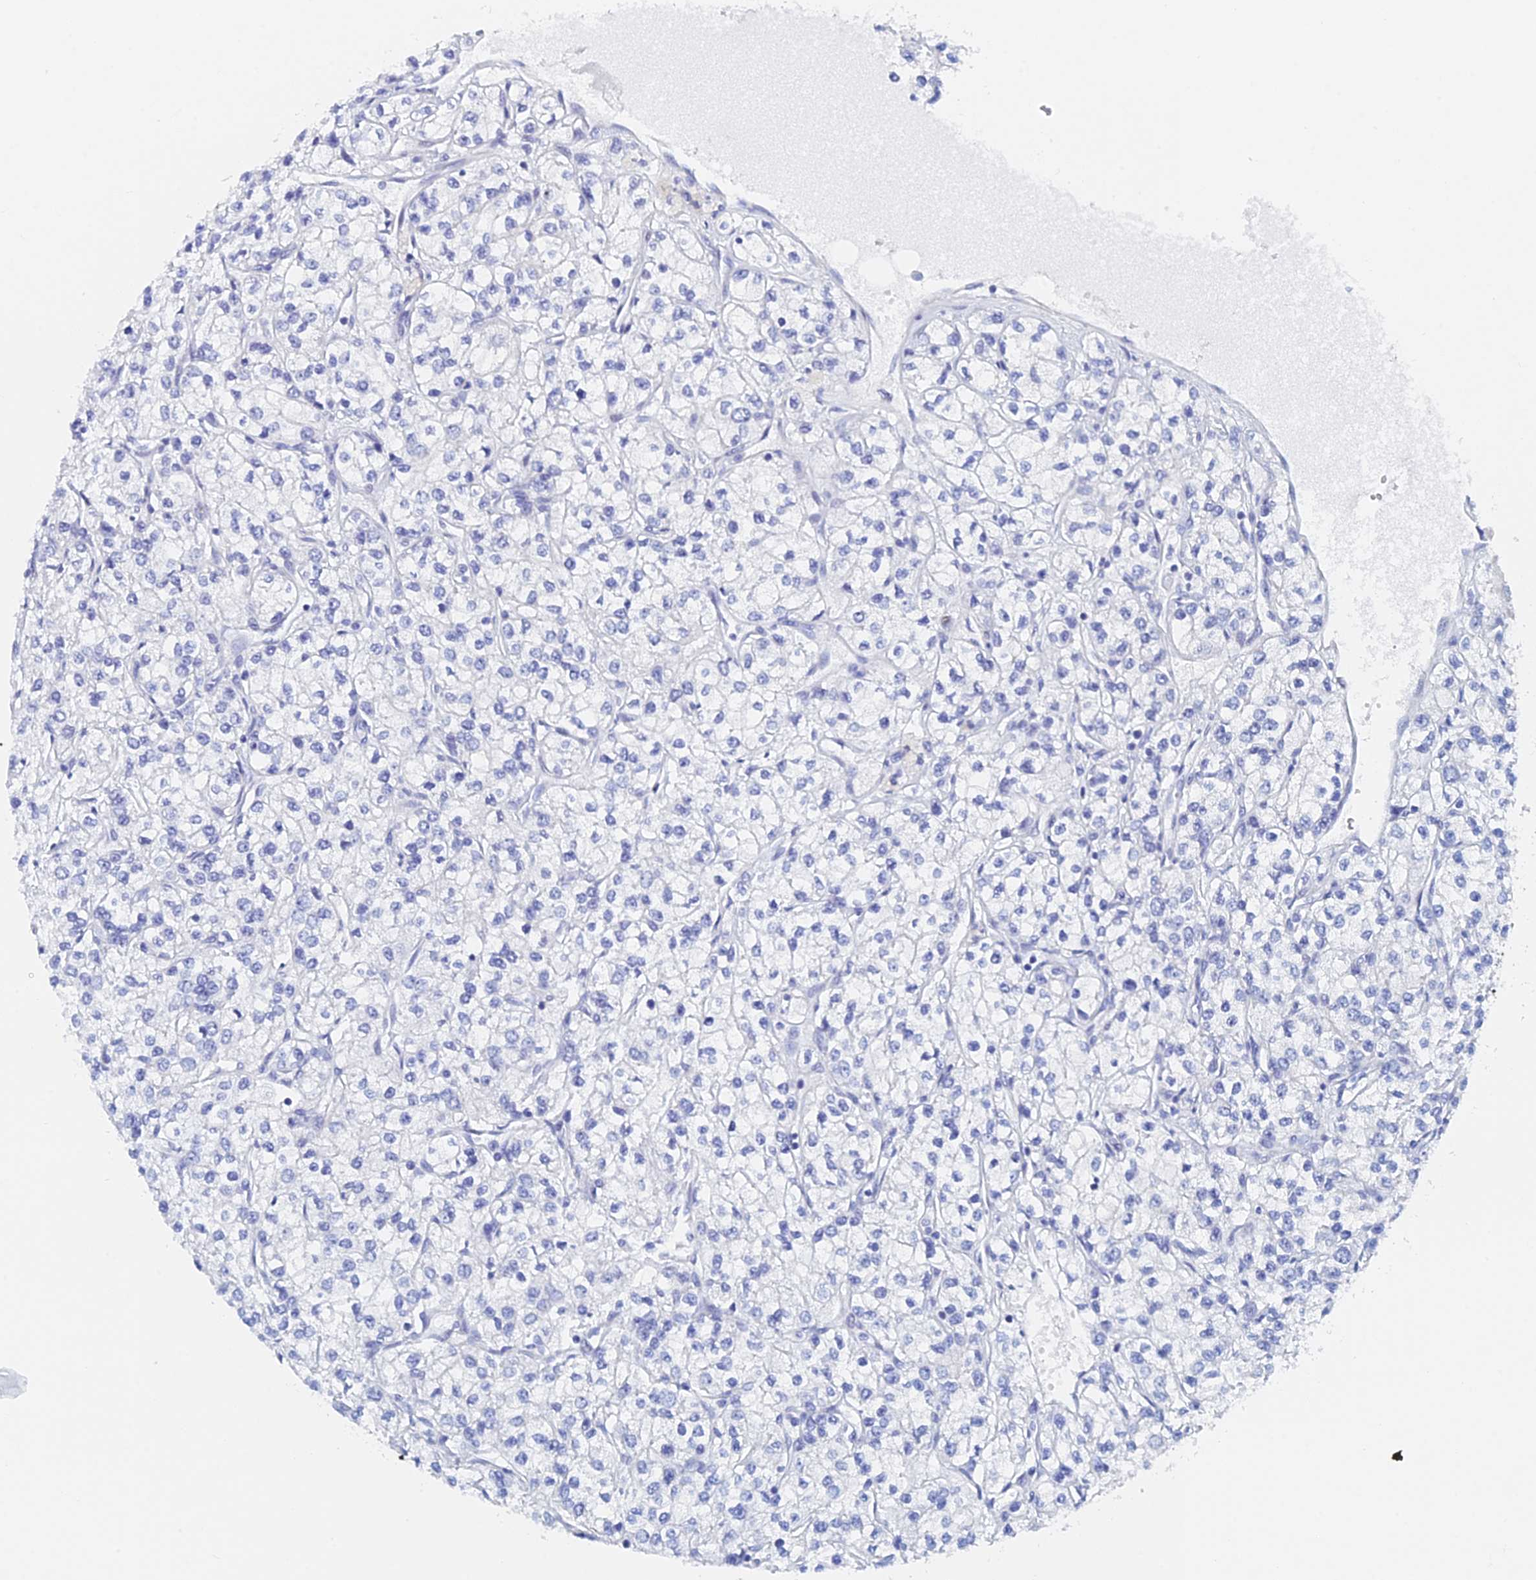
{"staining": {"intensity": "negative", "quantity": "none", "location": "none"}, "tissue": "renal cancer", "cell_type": "Tumor cells", "image_type": "cancer", "snomed": [{"axis": "morphology", "description": "Adenocarcinoma, NOS"}, {"axis": "topography", "description": "Kidney"}], "caption": "Image shows no significant protein positivity in tumor cells of renal adenocarcinoma. Brightfield microscopy of immunohistochemistry stained with DAB (brown) and hematoxylin (blue), captured at high magnification.", "gene": "DRGX", "patient": {"sex": "male", "age": 80}}